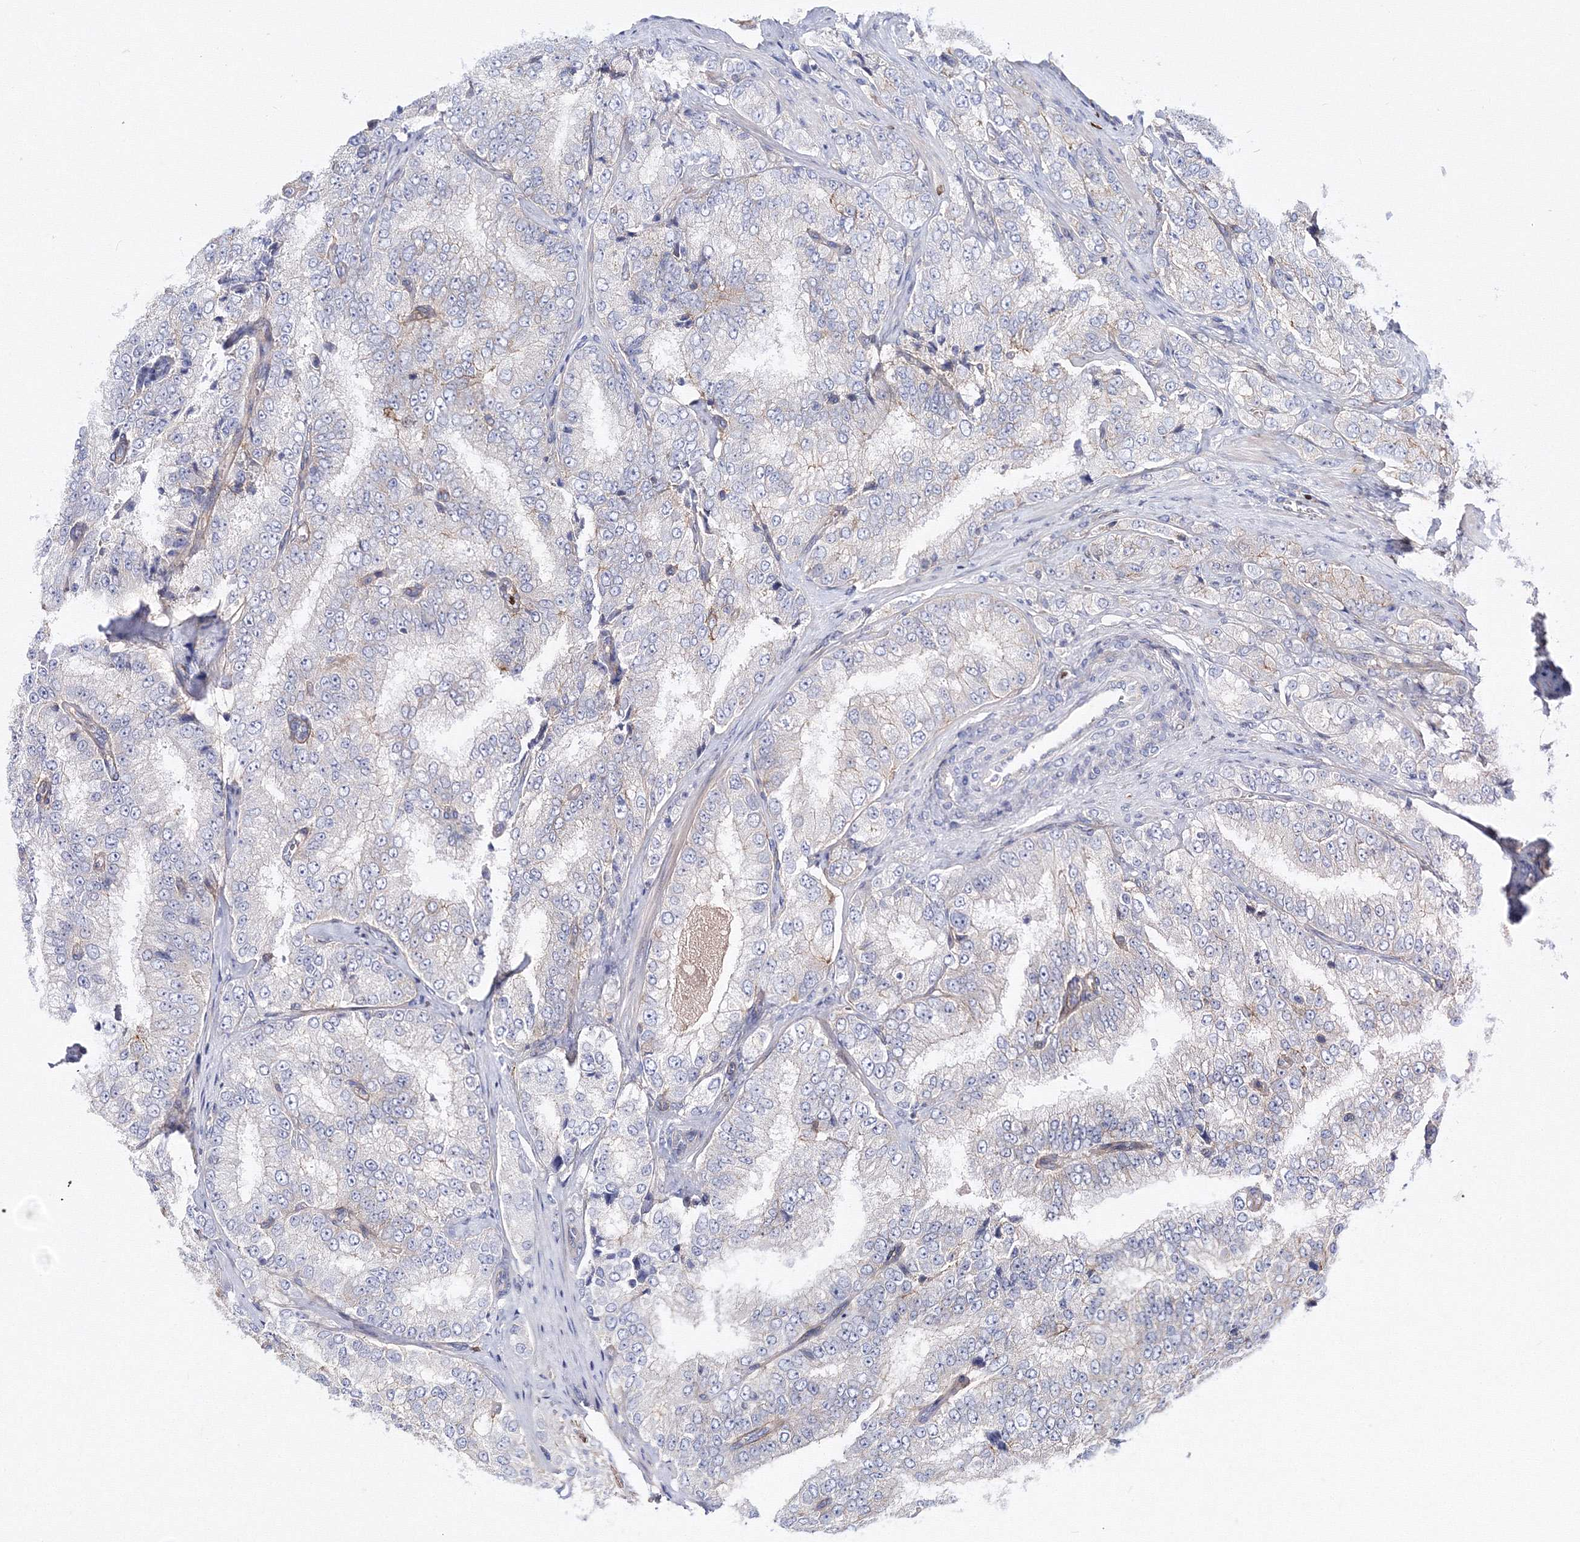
{"staining": {"intensity": "negative", "quantity": "none", "location": "none"}, "tissue": "prostate cancer", "cell_type": "Tumor cells", "image_type": "cancer", "snomed": [{"axis": "morphology", "description": "Adenocarcinoma, High grade"}, {"axis": "topography", "description": "Prostate"}], "caption": "Tumor cells show no significant positivity in prostate adenocarcinoma (high-grade).", "gene": "C11orf52", "patient": {"sex": "male", "age": 58}}